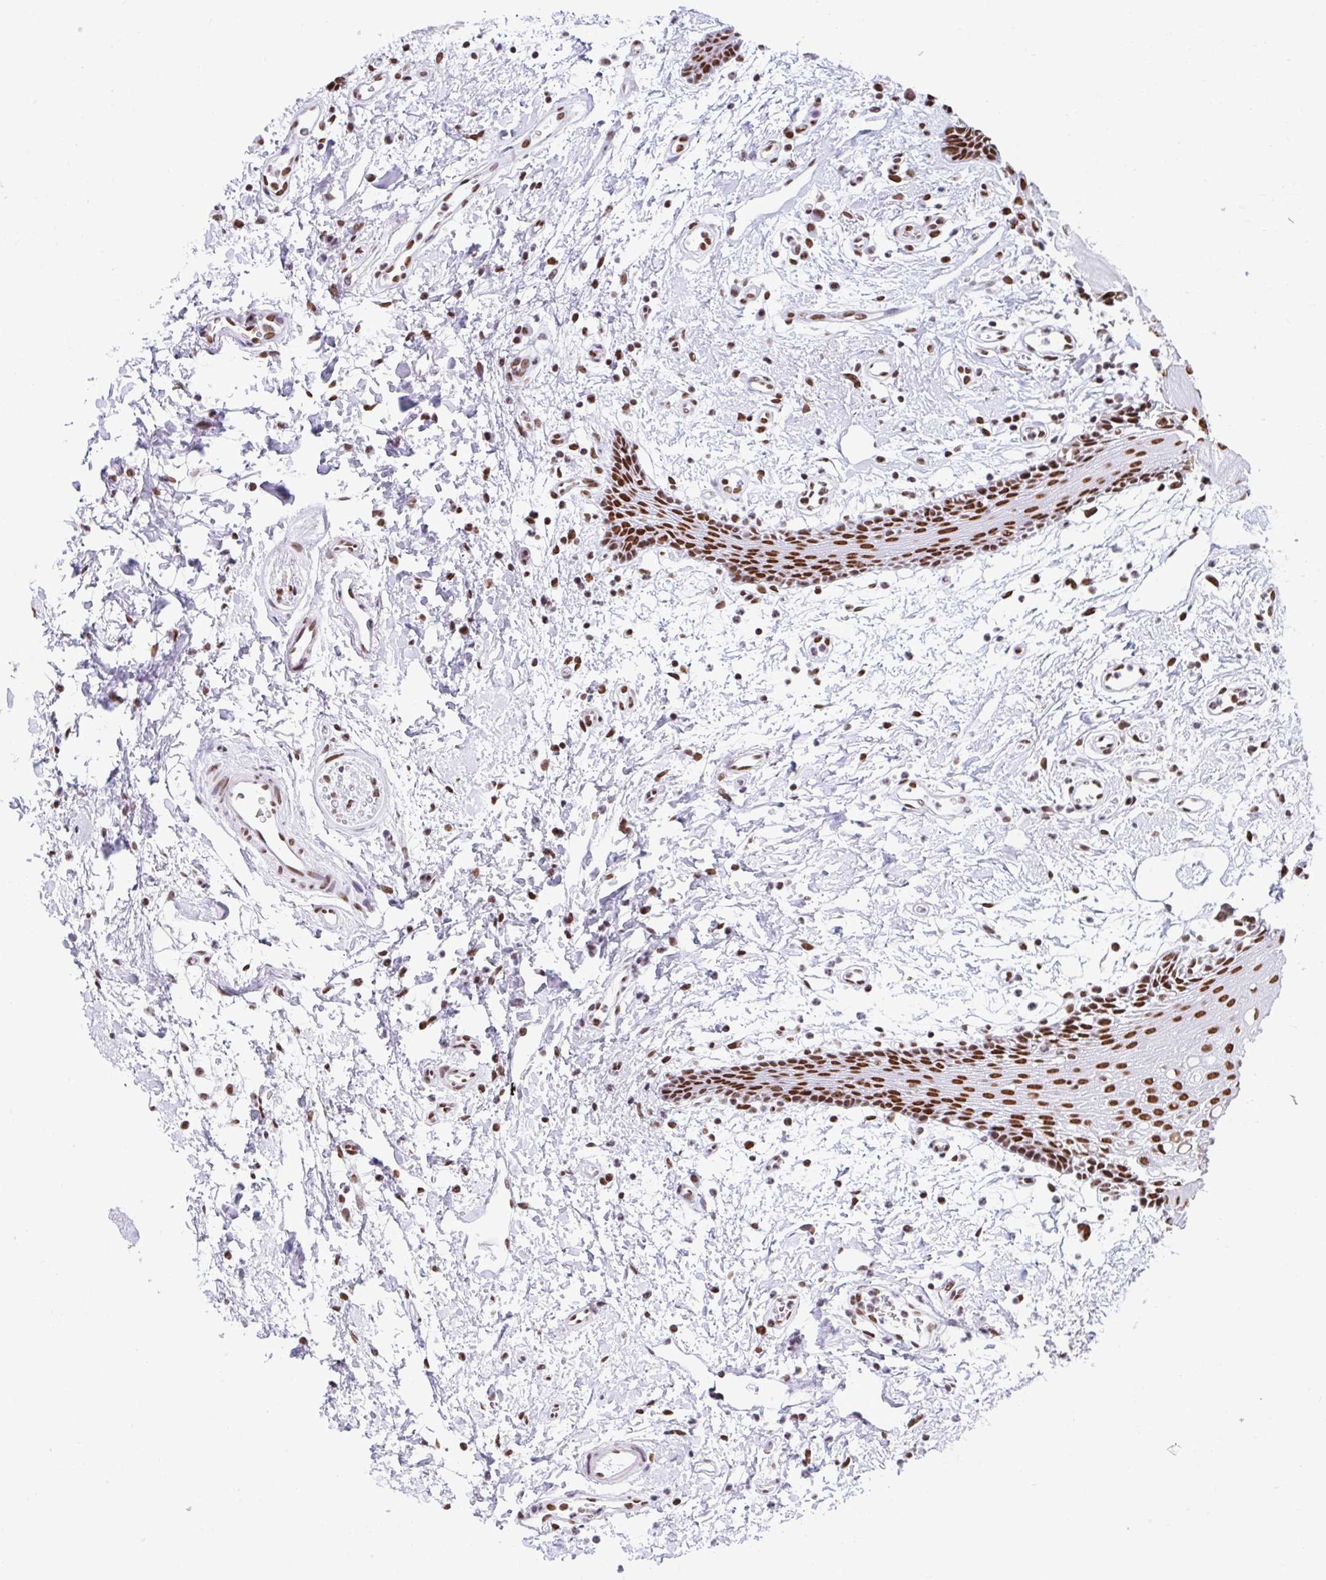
{"staining": {"intensity": "strong", "quantity": ">75%", "location": "nuclear"}, "tissue": "oral mucosa", "cell_type": "Squamous epithelial cells", "image_type": "normal", "snomed": [{"axis": "morphology", "description": "Normal tissue, NOS"}, {"axis": "topography", "description": "Oral tissue"}], "caption": "A high-resolution histopathology image shows IHC staining of normal oral mucosa, which demonstrates strong nuclear positivity in about >75% of squamous epithelial cells. The staining is performed using DAB (3,3'-diaminobenzidine) brown chromogen to label protein expression. The nuclei are counter-stained blue using hematoxylin.", "gene": "KHDRBS1", "patient": {"sex": "female", "age": 59}}